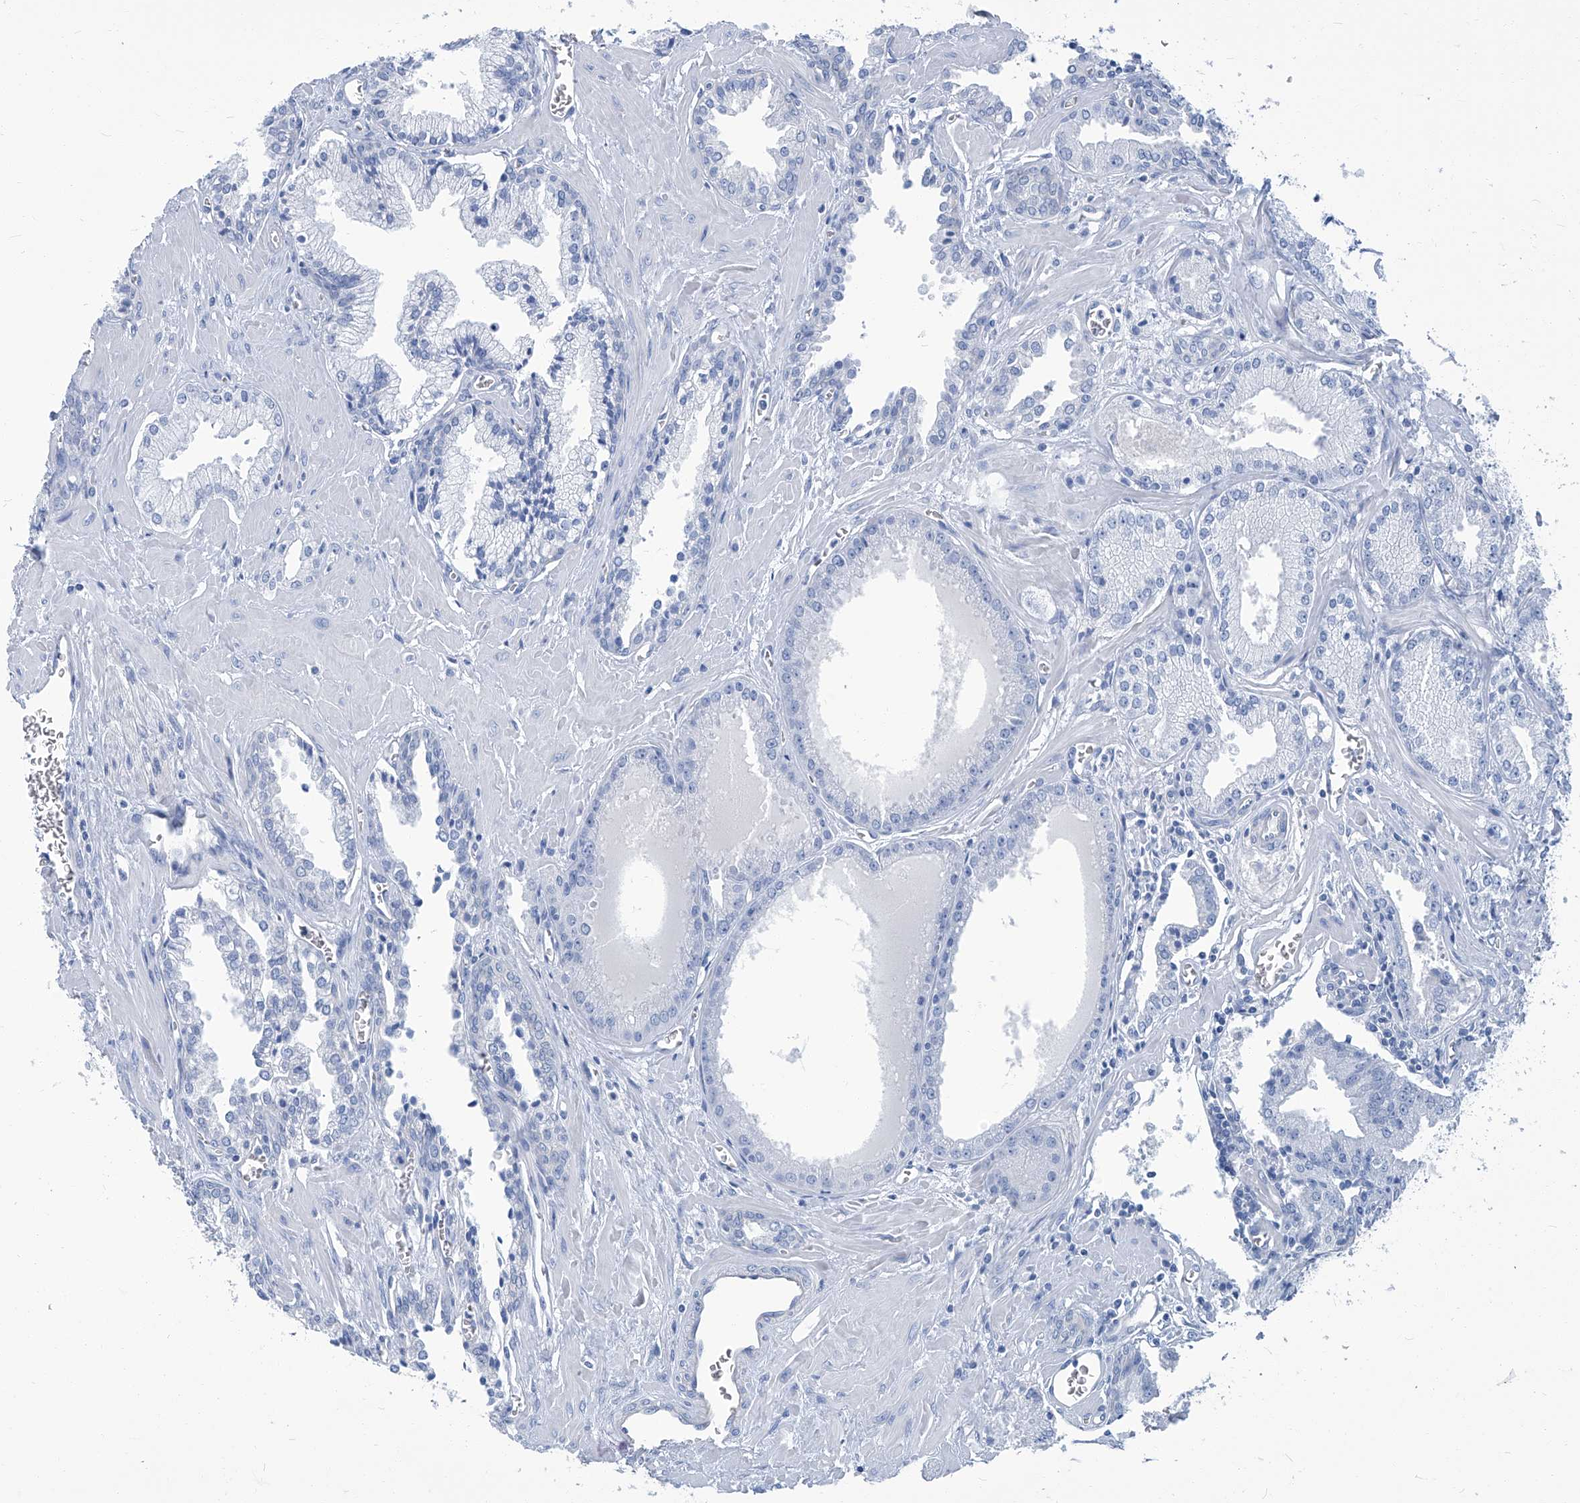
{"staining": {"intensity": "negative", "quantity": "none", "location": "none"}, "tissue": "prostate cancer", "cell_type": "Tumor cells", "image_type": "cancer", "snomed": [{"axis": "morphology", "description": "Adenocarcinoma, Low grade"}, {"axis": "topography", "description": "Prostate"}], "caption": "Immunohistochemical staining of prostate low-grade adenocarcinoma demonstrates no significant staining in tumor cells.", "gene": "PFKL", "patient": {"sex": "male", "age": 67}}